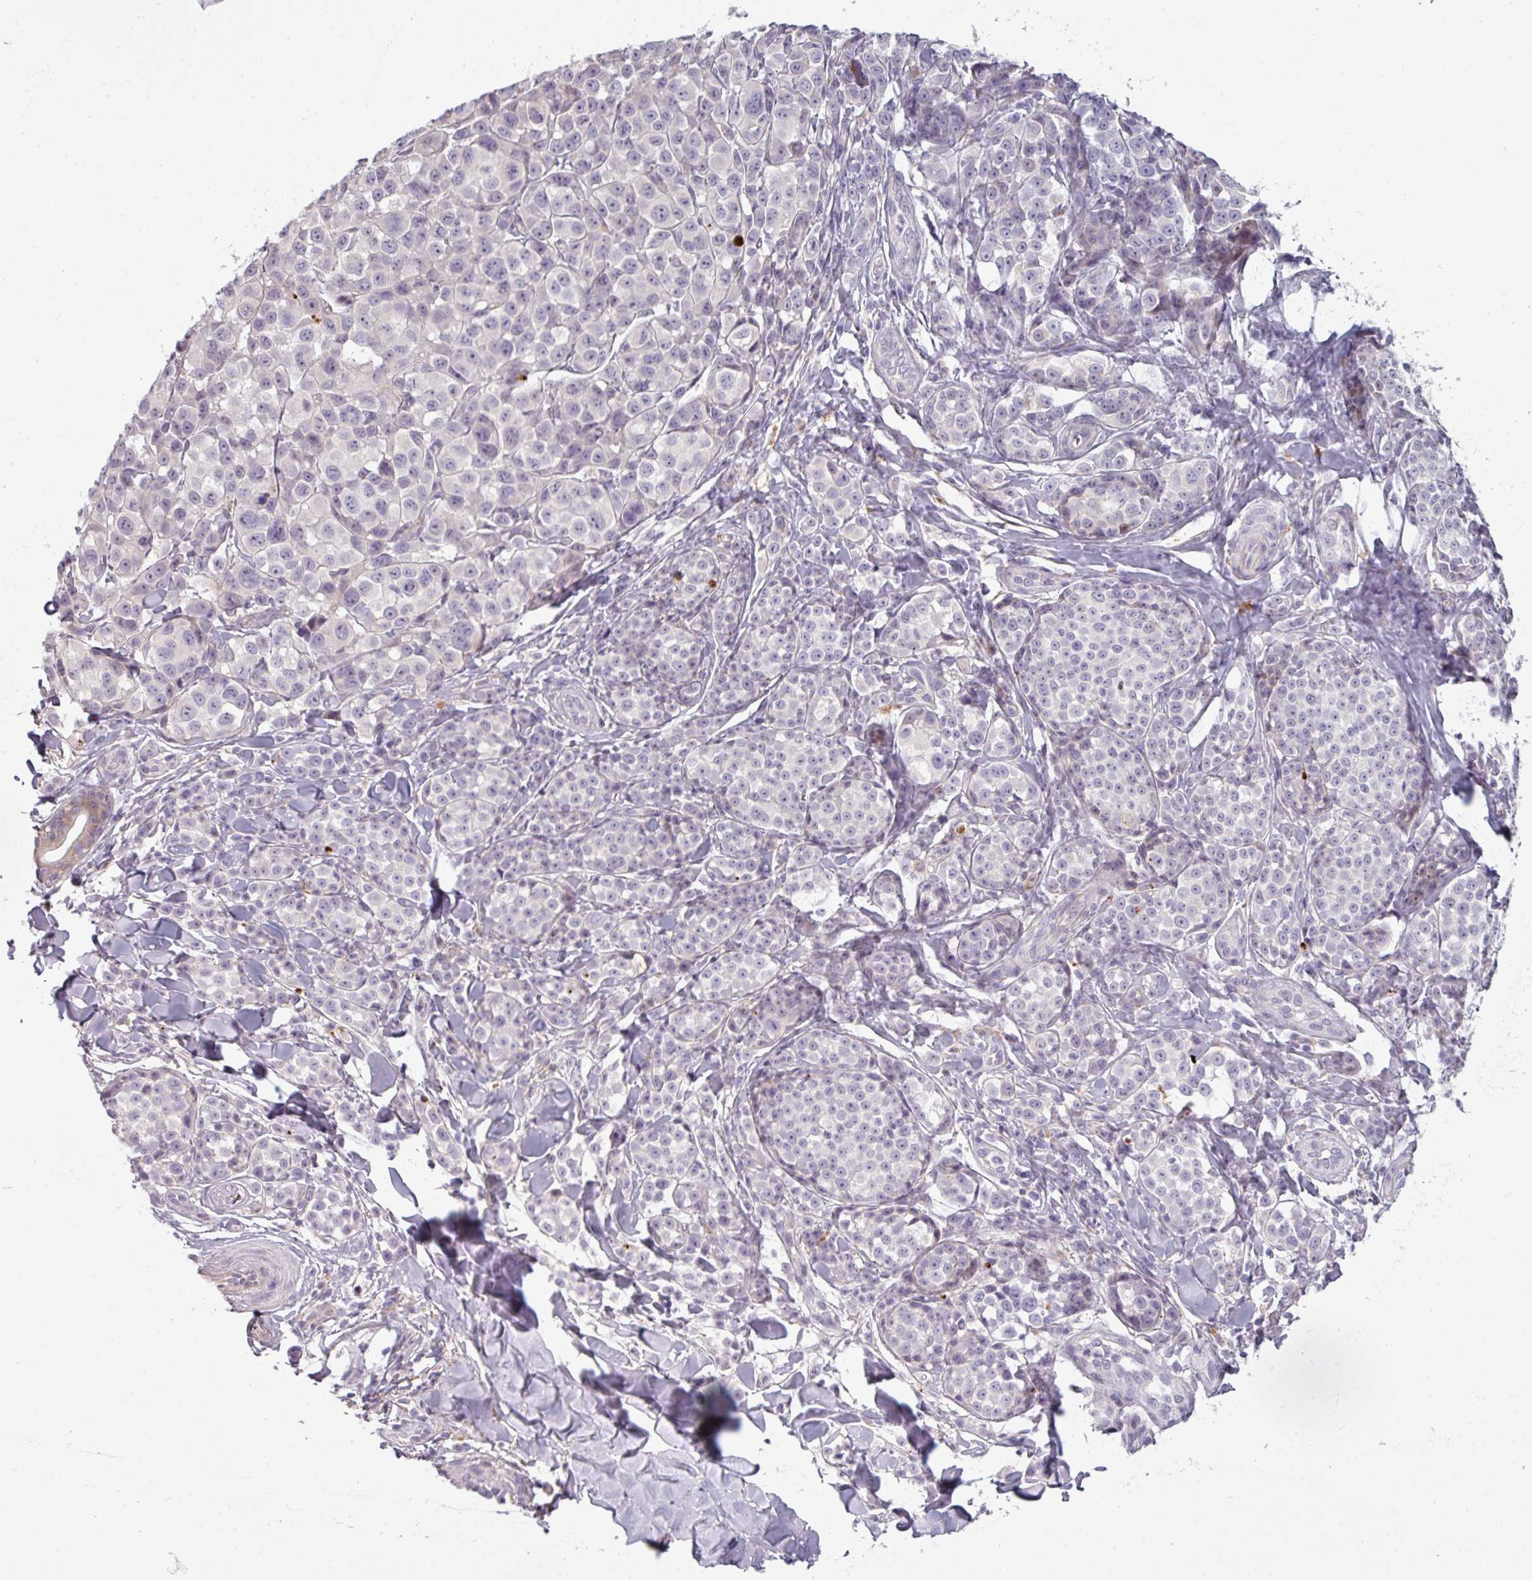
{"staining": {"intensity": "negative", "quantity": "none", "location": "none"}, "tissue": "melanoma", "cell_type": "Tumor cells", "image_type": "cancer", "snomed": [{"axis": "morphology", "description": "Malignant melanoma, NOS"}, {"axis": "topography", "description": "Skin"}], "caption": "Immunohistochemical staining of melanoma demonstrates no significant expression in tumor cells.", "gene": "C2orf16", "patient": {"sex": "female", "age": 35}}